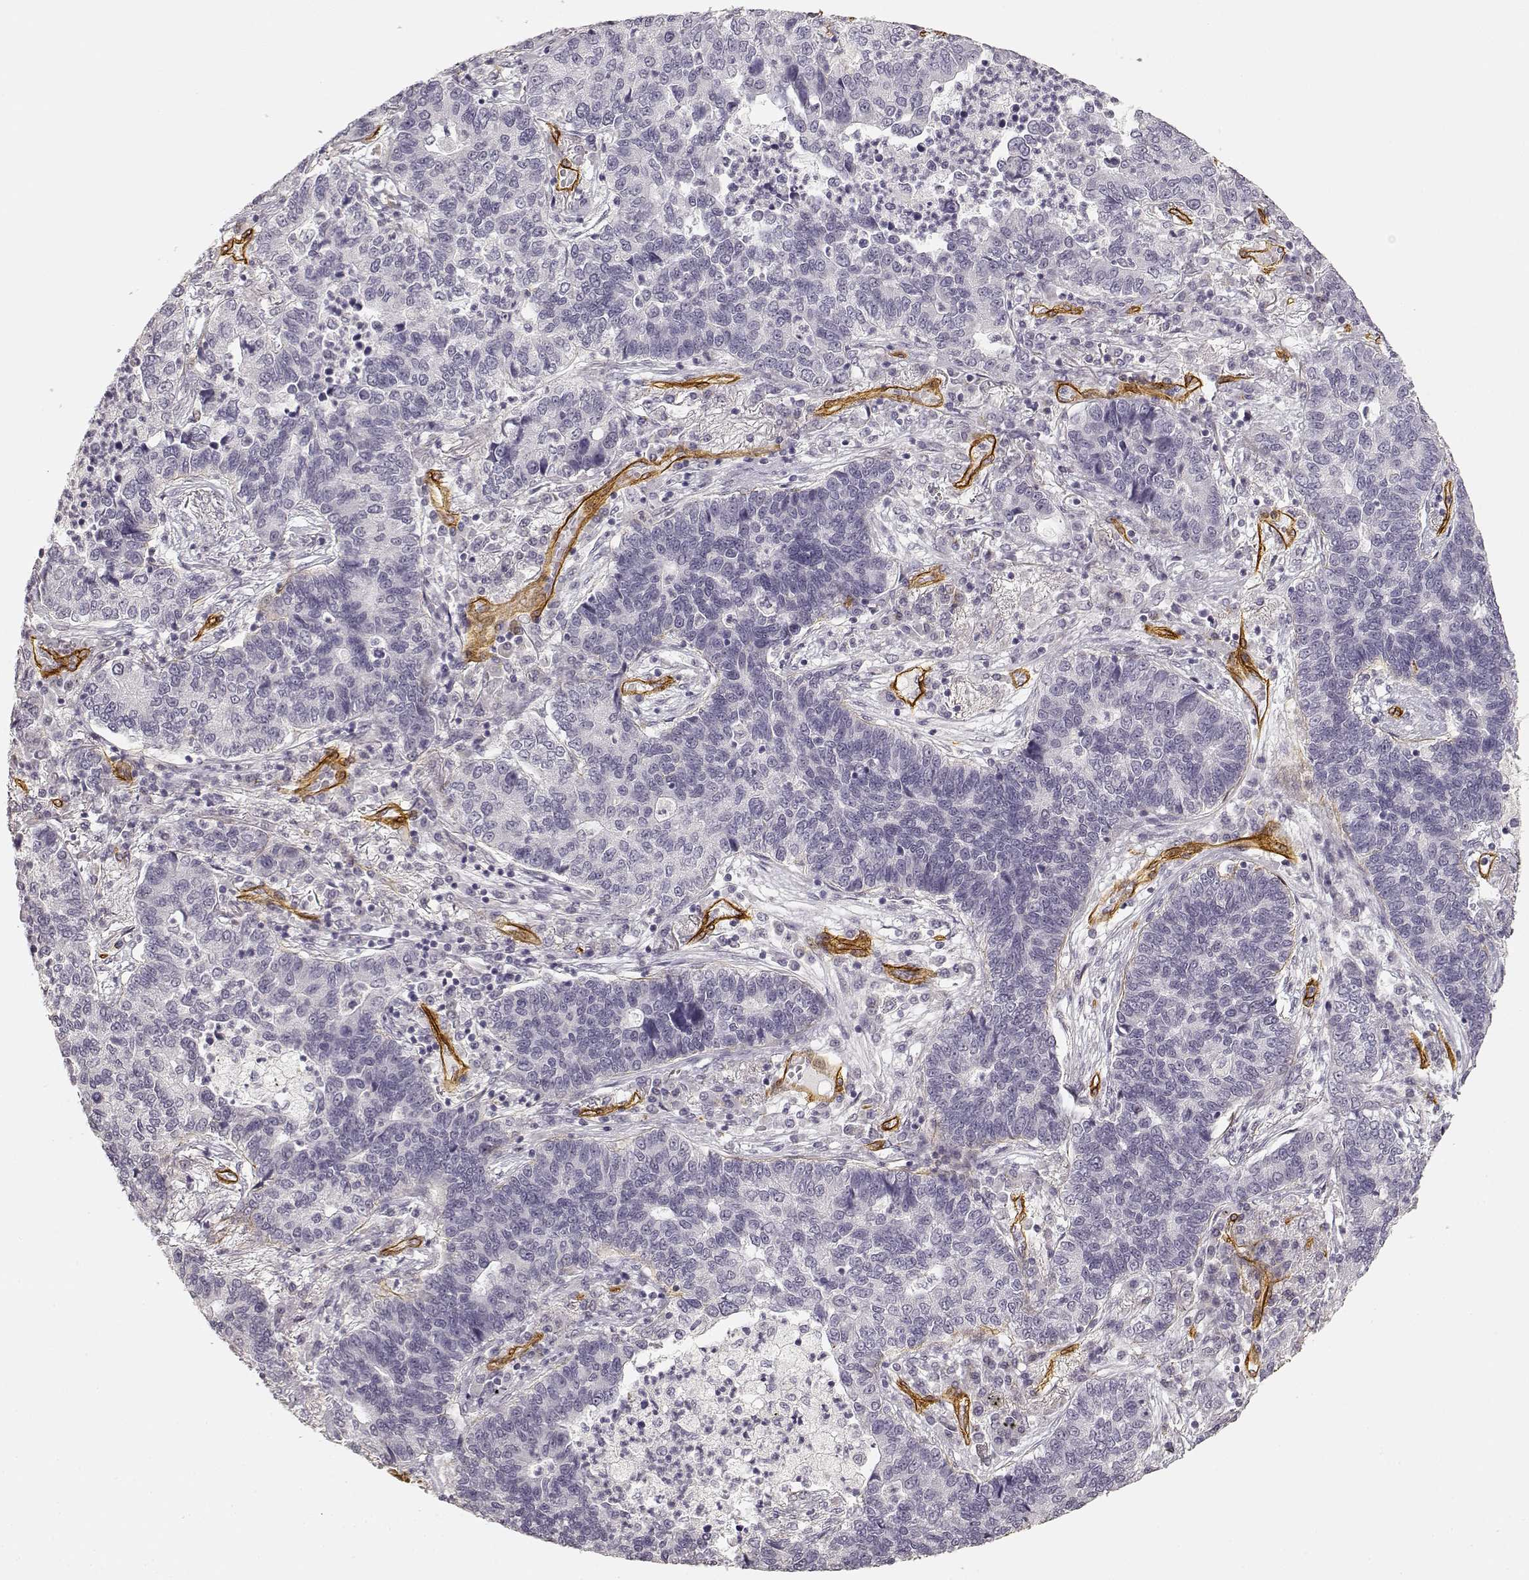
{"staining": {"intensity": "negative", "quantity": "none", "location": "none"}, "tissue": "lung cancer", "cell_type": "Tumor cells", "image_type": "cancer", "snomed": [{"axis": "morphology", "description": "Adenocarcinoma, NOS"}, {"axis": "topography", "description": "Lung"}], "caption": "IHC of adenocarcinoma (lung) shows no expression in tumor cells.", "gene": "LAMA4", "patient": {"sex": "female", "age": 57}}